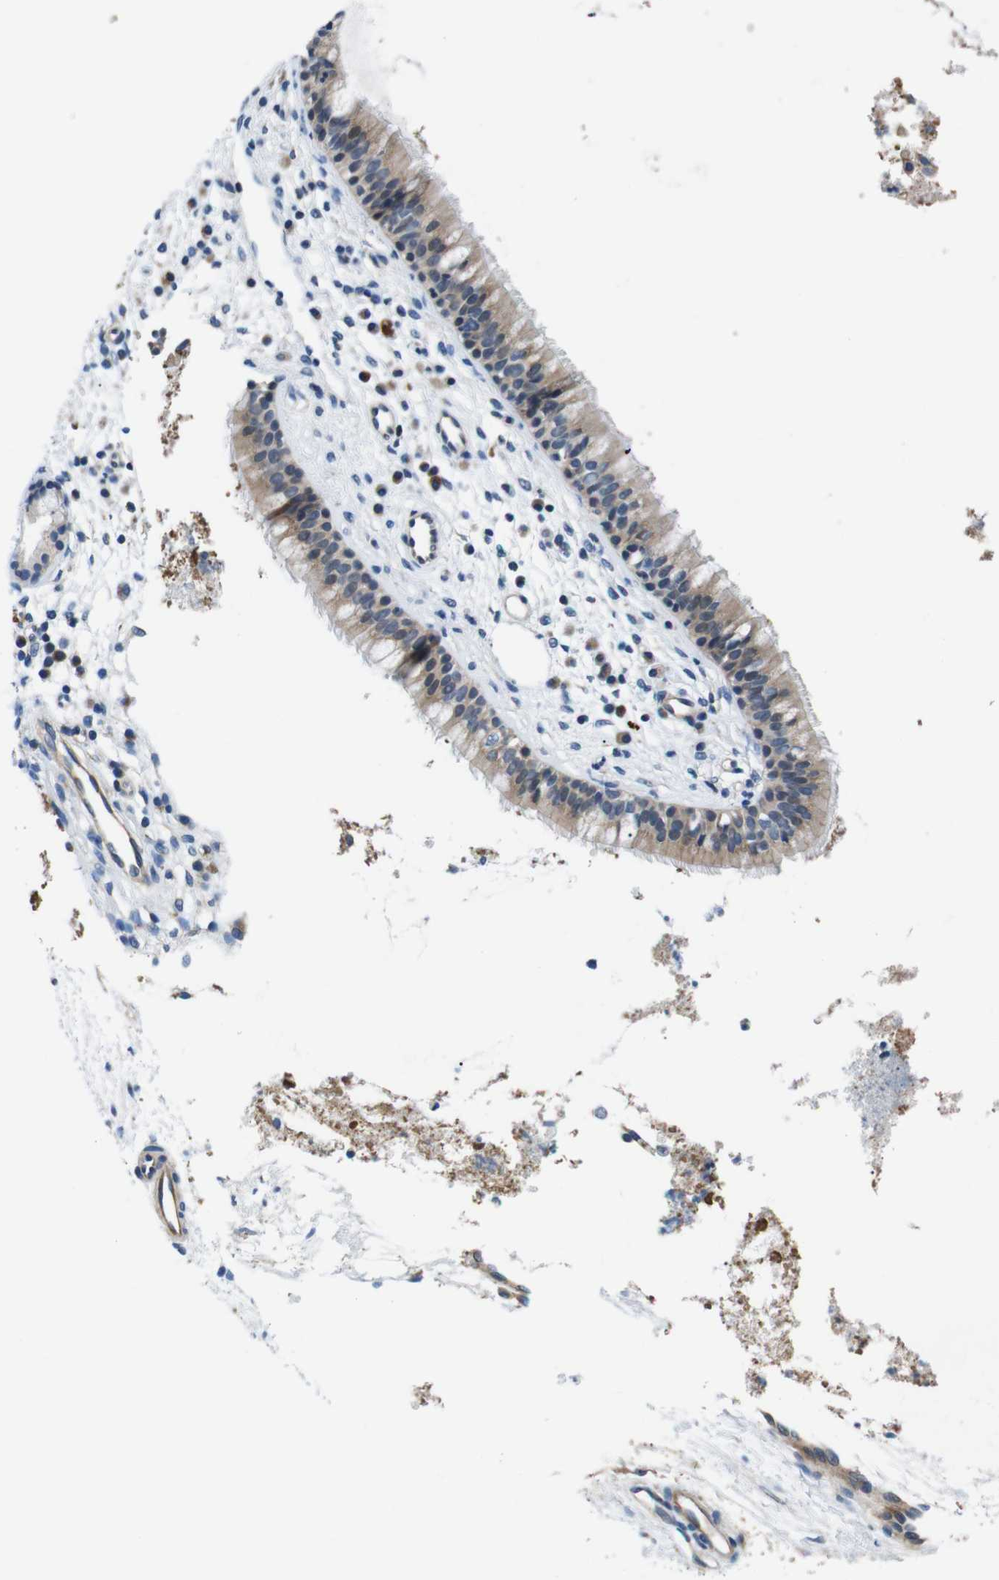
{"staining": {"intensity": "moderate", "quantity": ">75%", "location": "cytoplasmic/membranous"}, "tissue": "nasopharynx", "cell_type": "Respiratory epithelial cells", "image_type": "normal", "snomed": [{"axis": "morphology", "description": "Normal tissue, NOS"}, {"axis": "topography", "description": "Nasopharynx"}], "caption": "Nasopharynx was stained to show a protein in brown. There is medium levels of moderate cytoplasmic/membranous staining in approximately >75% of respiratory epithelial cells. Immunohistochemistry stains the protein of interest in brown and the nuclei are stained blue.", "gene": "JAK1", "patient": {"sex": "male", "age": 21}}